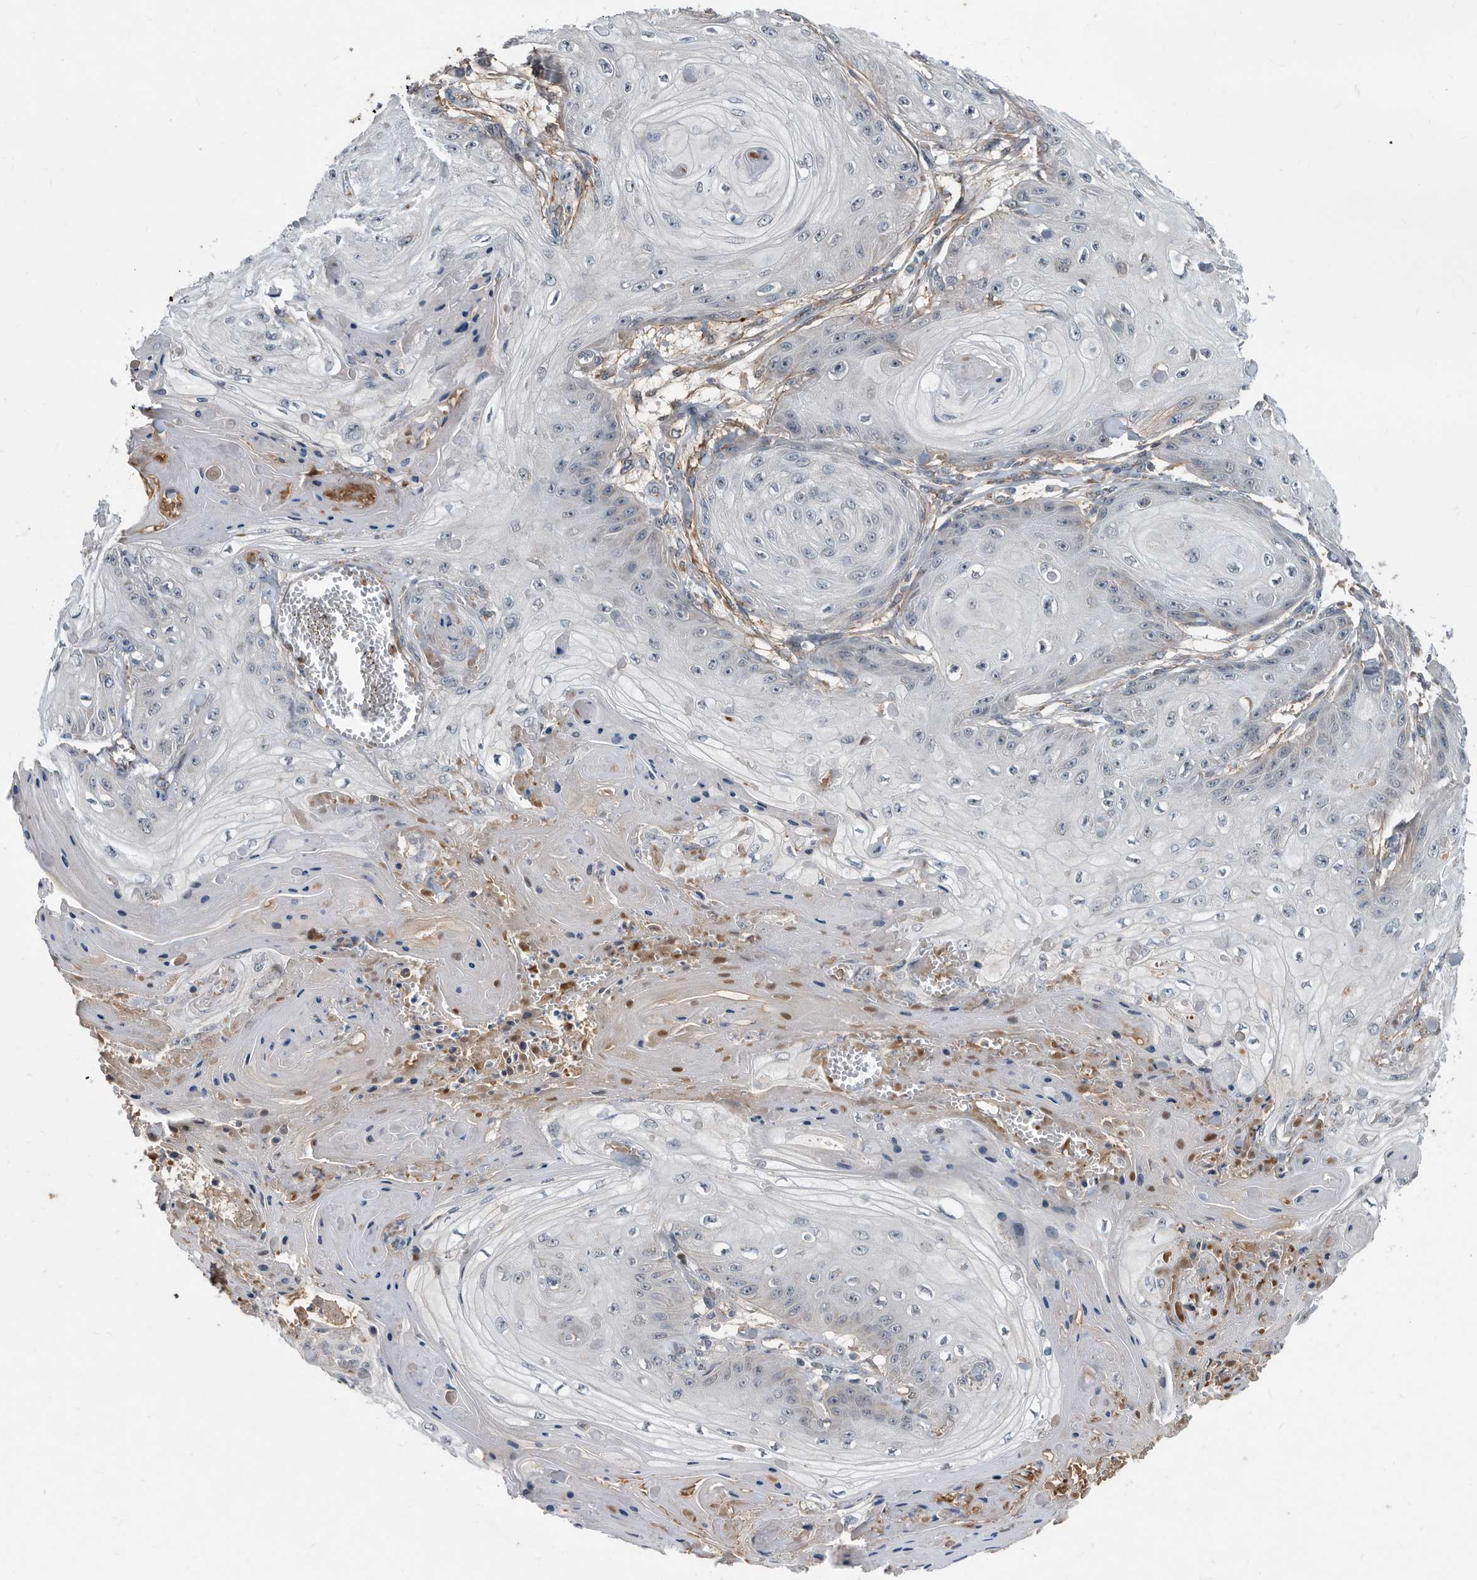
{"staining": {"intensity": "negative", "quantity": "none", "location": "none"}, "tissue": "skin cancer", "cell_type": "Tumor cells", "image_type": "cancer", "snomed": [{"axis": "morphology", "description": "Squamous cell carcinoma, NOS"}, {"axis": "topography", "description": "Skin"}], "caption": "This is an immunohistochemistry micrograph of squamous cell carcinoma (skin). There is no staining in tumor cells.", "gene": "PI15", "patient": {"sex": "male", "age": 74}}